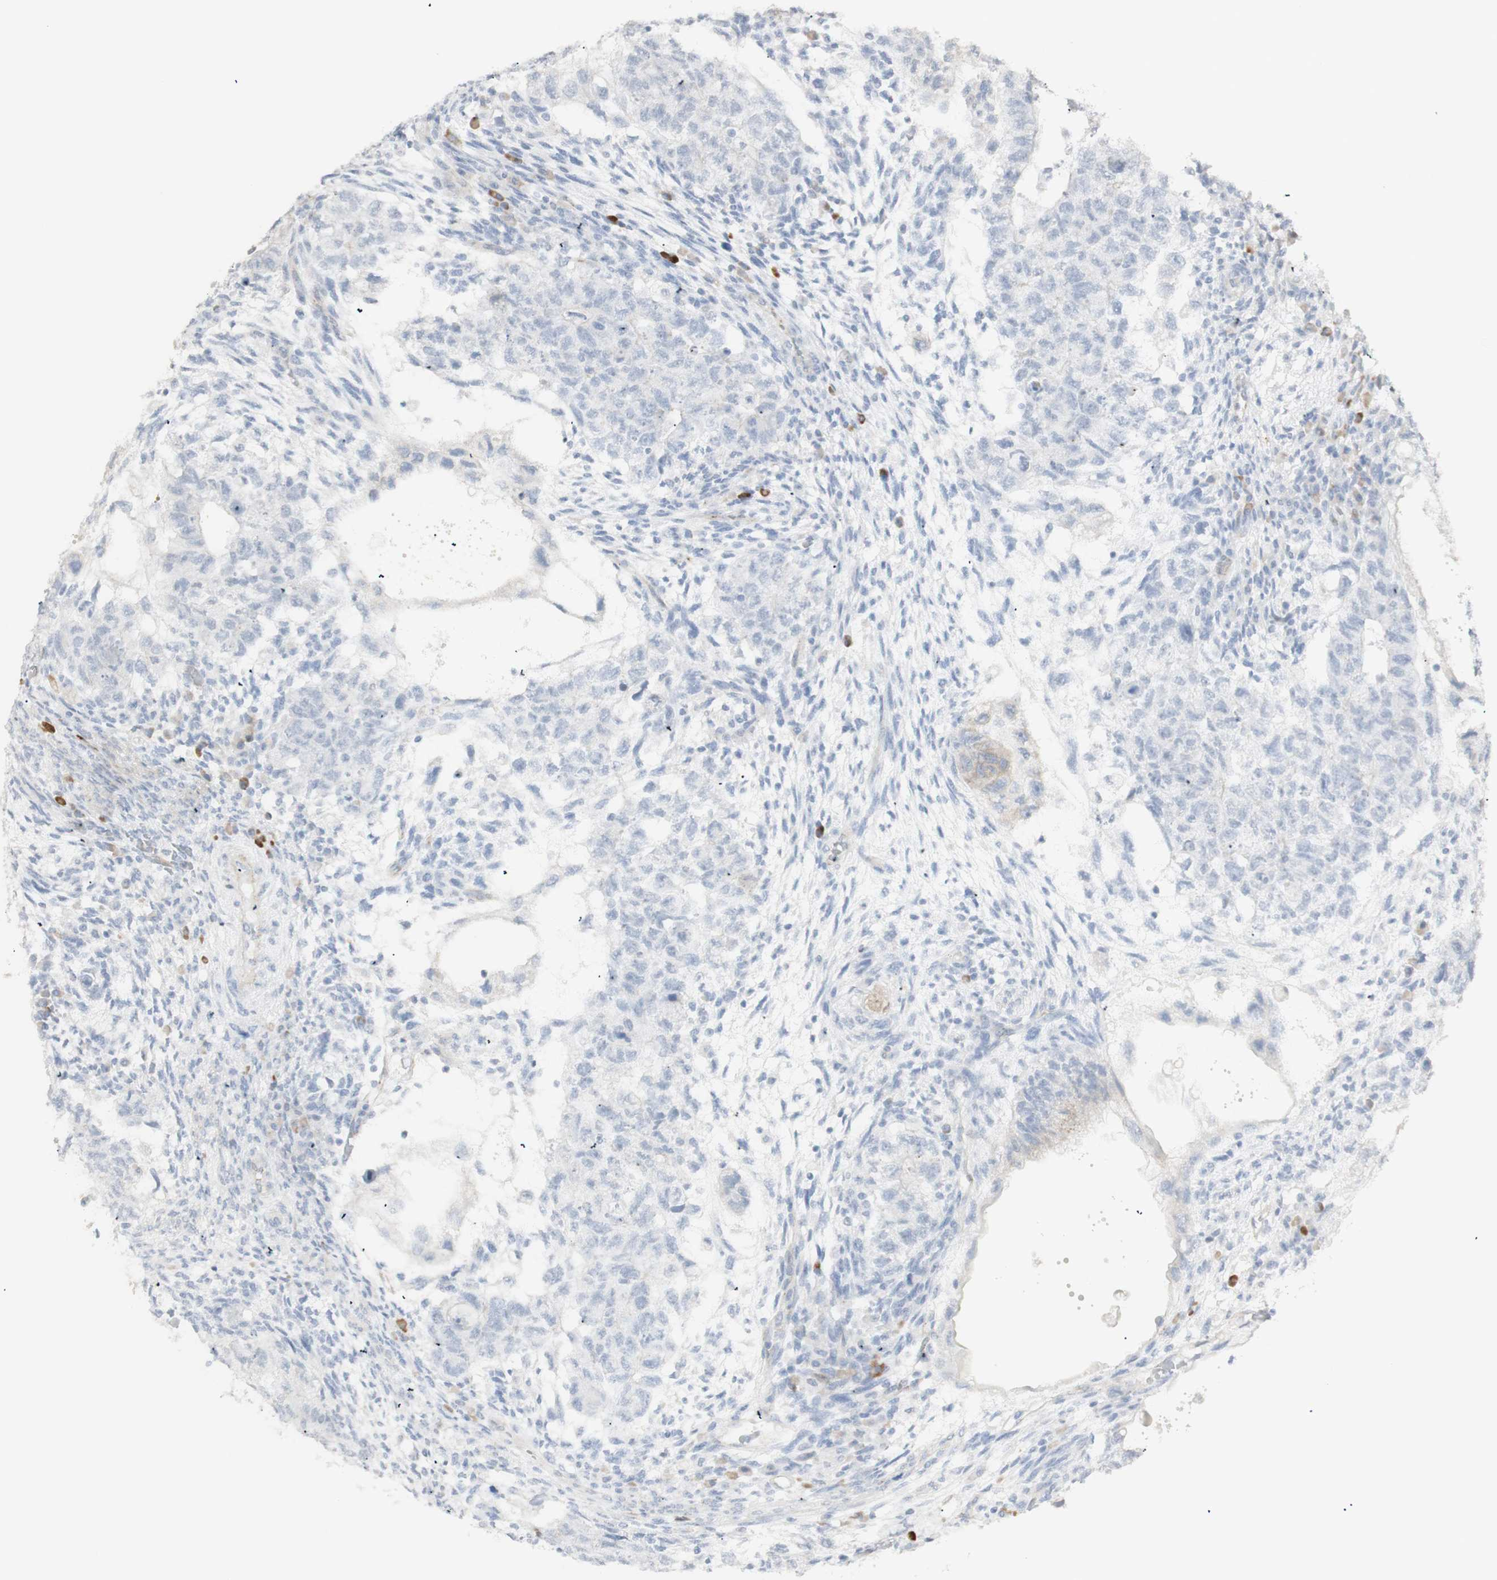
{"staining": {"intensity": "negative", "quantity": "none", "location": "none"}, "tissue": "testis cancer", "cell_type": "Tumor cells", "image_type": "cancer", "snomed": [{"axis": "morphology", "description": "Normal tissue, NOS"}, {"axis": "morphology", "description": "Carcinoma, Embryonal, NOS"}, {"axis": "topography", "description": "Testis"}], "caption": "Image shows no significant protein staining in tumor cells of testis cancer.", "gene": "NDST4", "patient": {"sex": "male", "age": 36}}